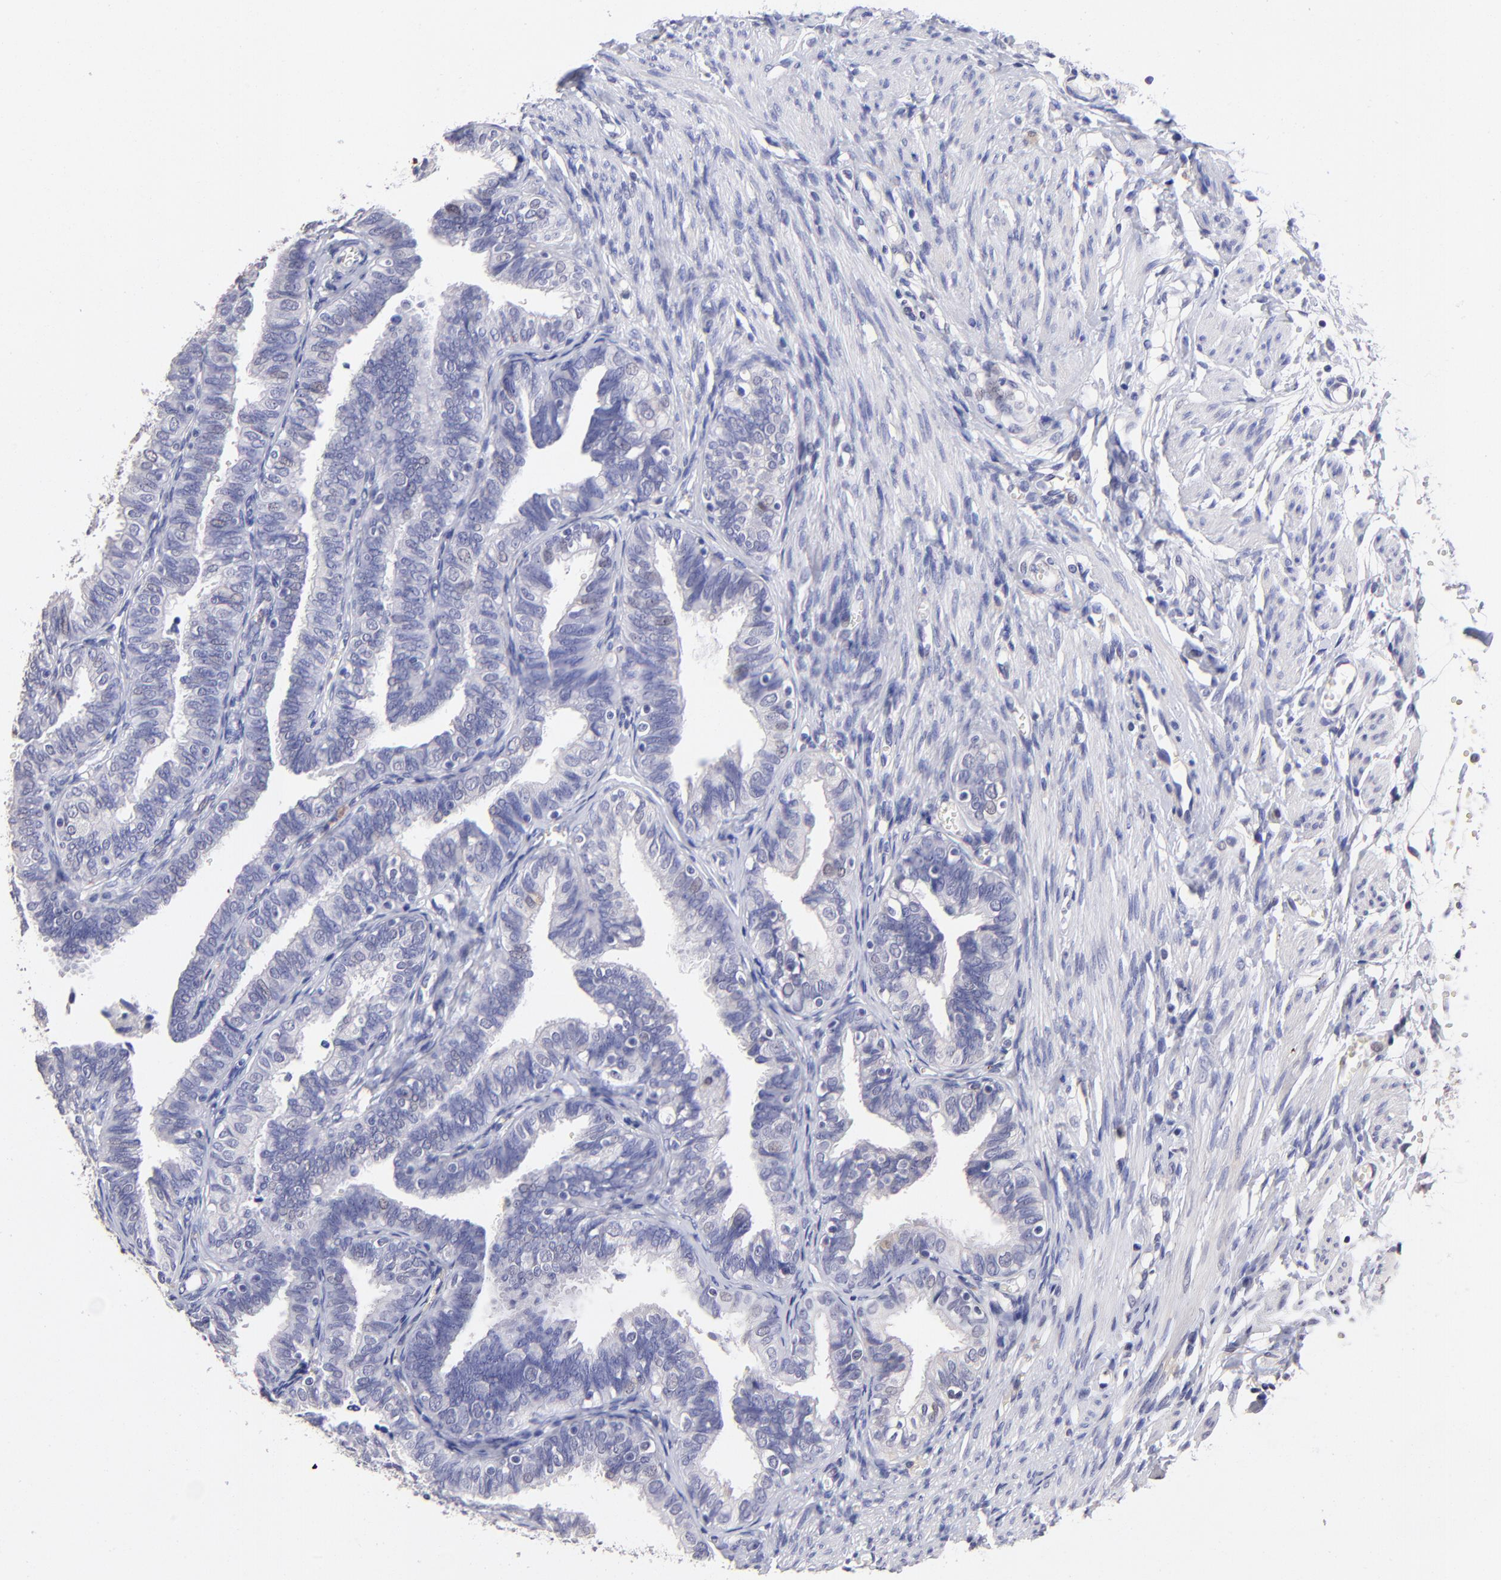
{"staining": {"intensity": "negative", "quantity": "none", "location": "none"}, "tissue": "fallopian tube", "cell_type": "Glandular cells", "image_type": "normal", "snomed": [{"axis": "morphology", "description": "Normal tissue, NOS"}, {"axis": "topography", "description": "Fallopian tube"}], "caption": "Glandular cells are negative for protein expression in benign human fallopian tube. (Stains: DAB immunohistochemistry with hematoxylin counter stain, Microscopy: brightfield microscopy at high magnification).", "gene": "DNMT1", "patient": {"sex": "female", "age": 46}}